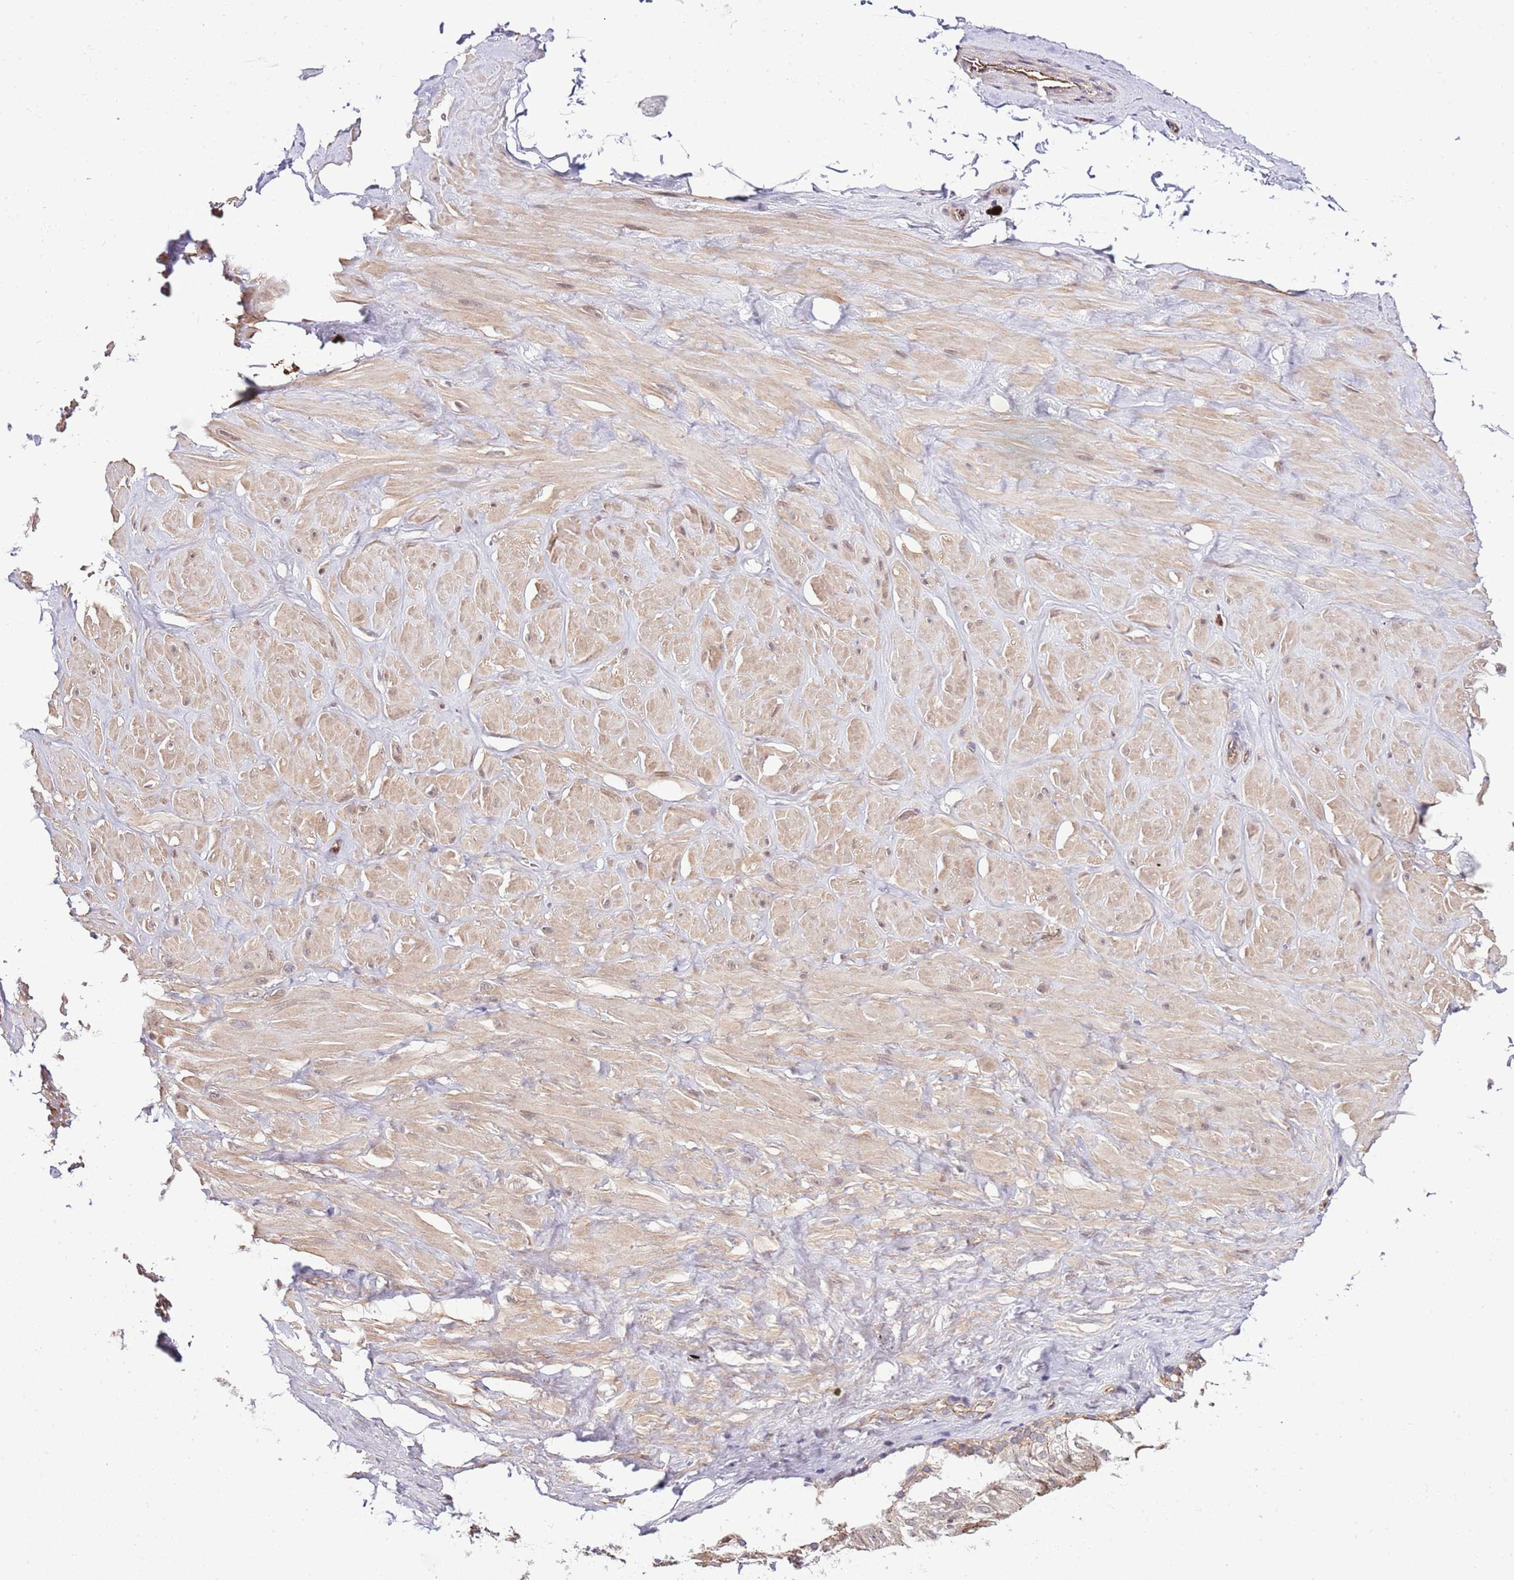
{"staining": {"intensity": "negative", "quantity": "none", "location": "none"}, "tissue": "adipose tissue", "cell_type": "Adipocytes", "image_type": "normal", "snomed": [{"axis": "morphology", "description": "Normal tissue, NOS"}, {"axis": "topography", "description": "Soft tissue"}, {"axis": "topography", "description": "Adipose tissue"}, {"axis": "topography", "description": "Vascular tissue"}, {"axis": "topography", "description": "Peripheral nerve tissue"}], "caption": "Immunohistochemical staining of unremarkable human adipose tissue demonstrates no significant staining in adipocytes.", "gene": "DONSON", "patient": {"sex": "male", "age": 46}}